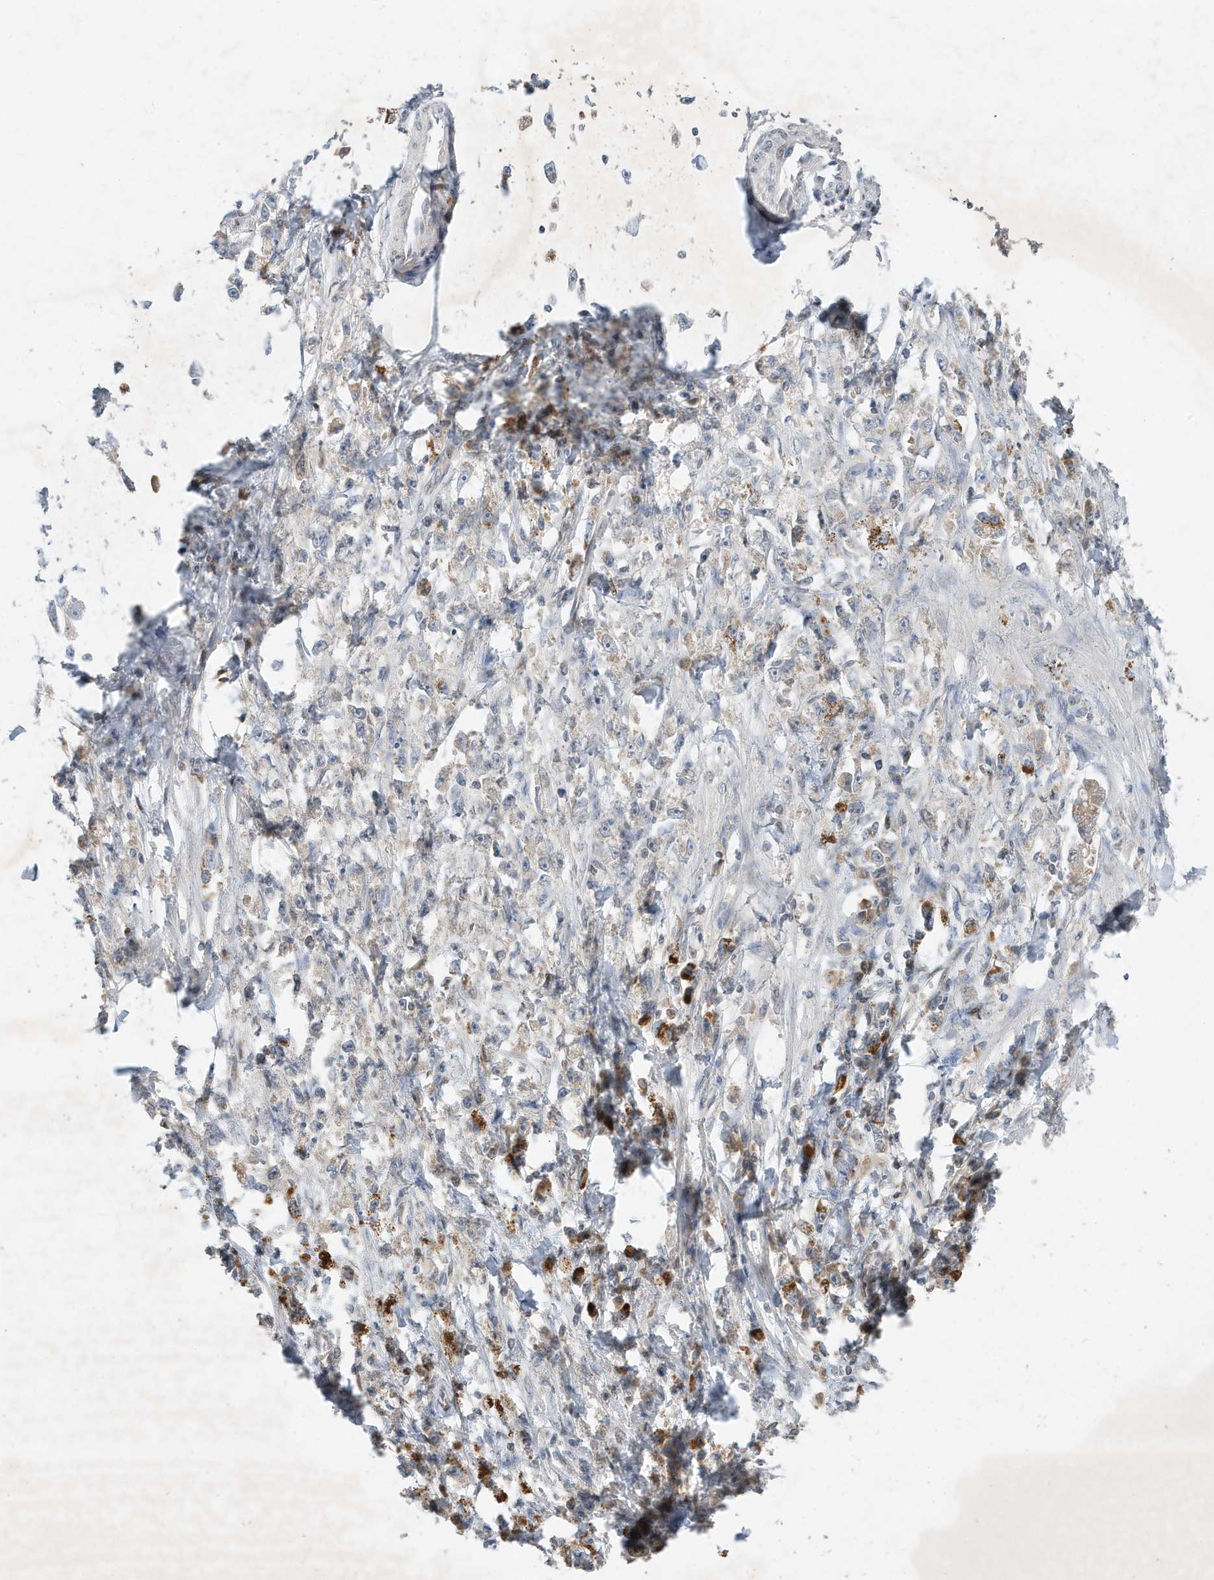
{"staining": {"intensity": "negative", "quantity": "none", "location": "none"}, "tissue": "stomach cancer", "cell_type": "Tumor cells", "image_type": "cancer", "snomed": [{"axis": "morphology", "description": "Adenocarcinoma, NOS"}, {"axis": "topography", "description": "Stomach"}], "caption": "Immunohistochemistry (IHC) of human stomach adenocarcinoma demonstrates no staining in tumor cells.", "gene": "MAST3", "patient": {"sex": "female", "age": 59}}